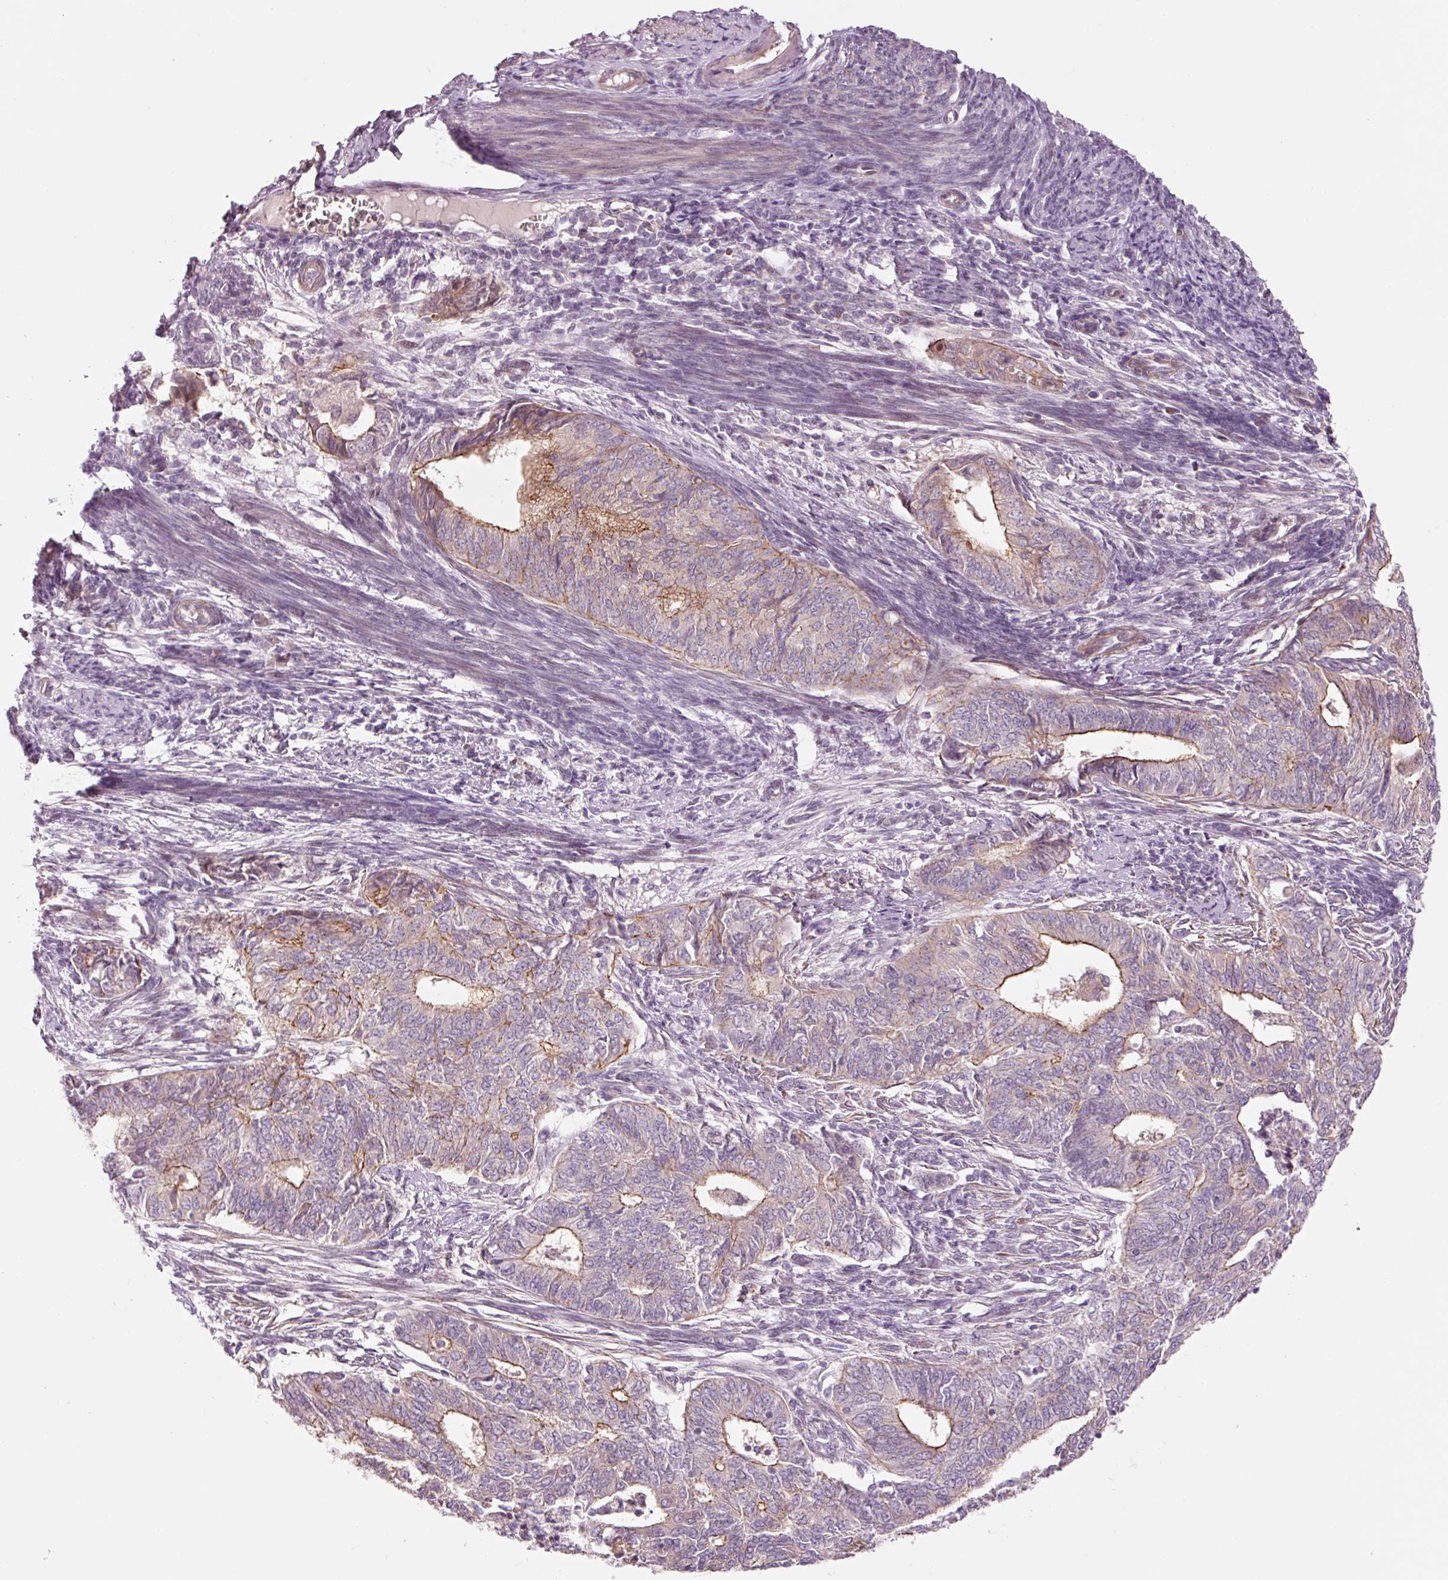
{"staining": {"intensity": "moderate", "quantity": "<25%", "location": "cytoplasmic/membranous"}, "tissue": "endometrial cancer", "cell_type": "Tumor cells", "image_type": "cancer", "snomed": [{"axis": "morphology", "description": "Adenocarcinoma, NOS"}, {"axis": "topography", "description": "Endometrium"}], "caption": "The photomicrograph reveals immunohistochemical staining of adenocarcinoma (endometrial). There is moderate cytoplasmic/membranous staining is identified in approximately <25% of tumor cells.", "gene": "DAPP1", "patient": {"sex": "female", "age": 62}}